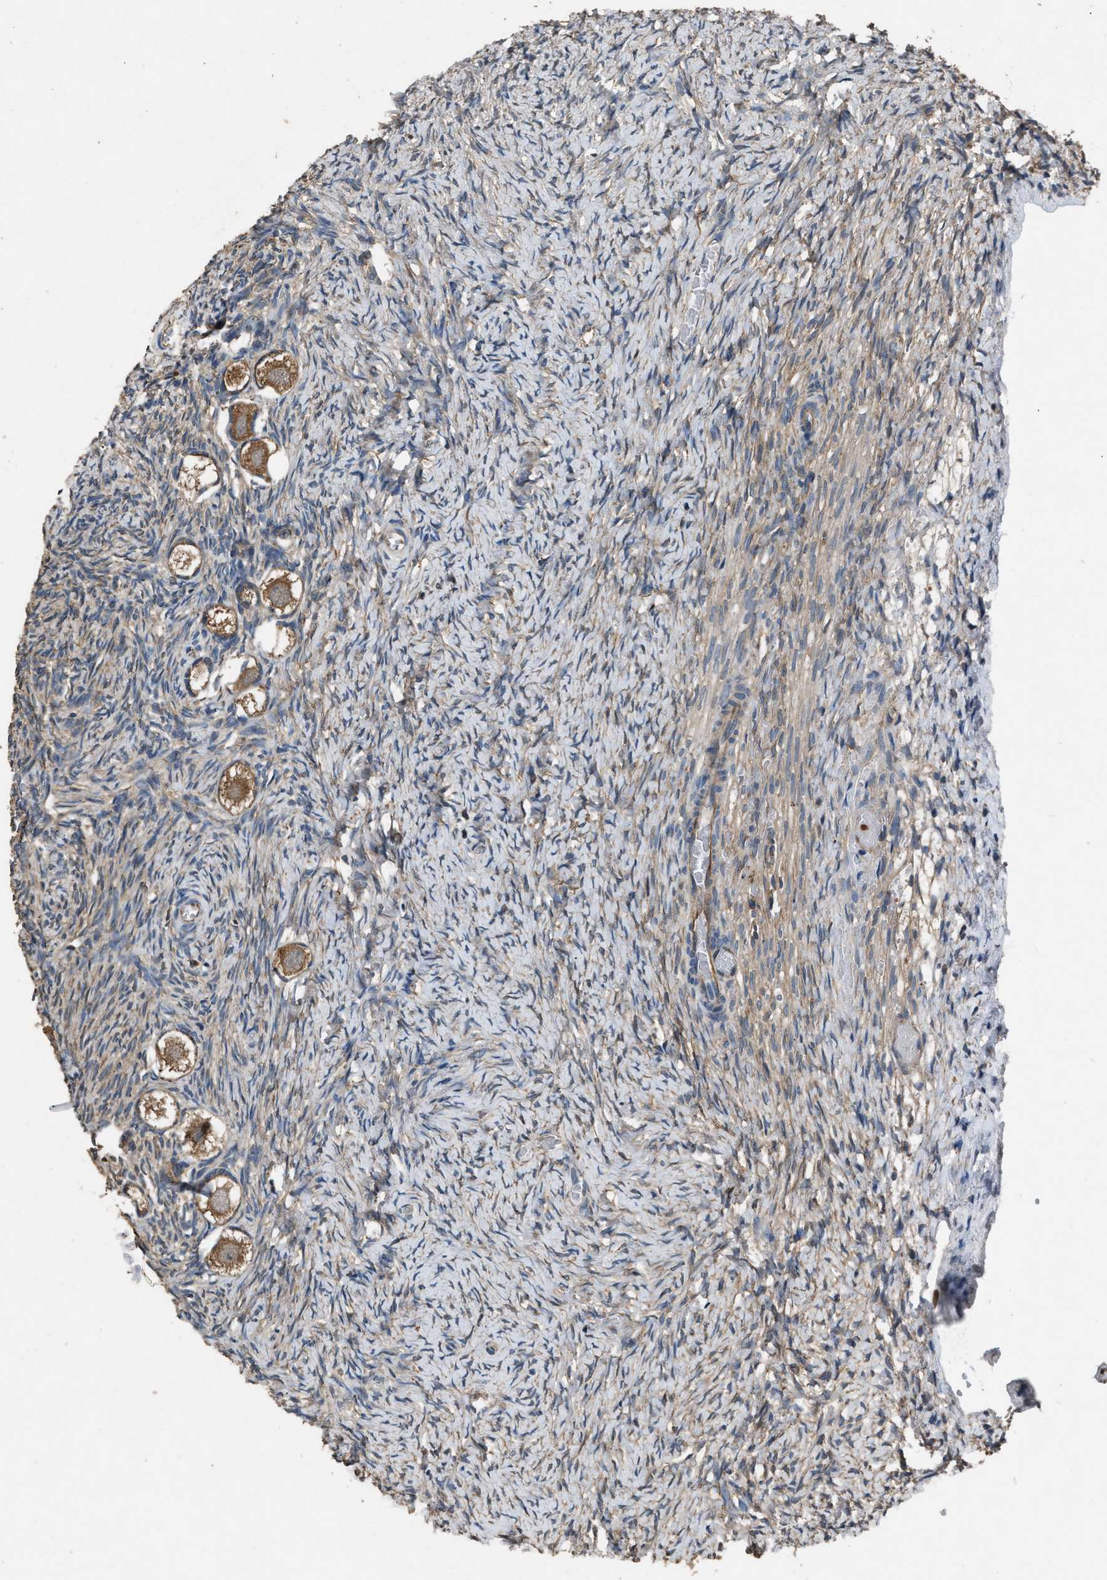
{"staining": {"intensity": "moderate", "quantity": ">75%", "location": "cytoplasmic/membranous"}, "tissue": "ovary", "cell_type": "Follicle cells", "image_type": "normal", "snomed": [{"axis": "morphology", "description": "Normal tissue, NOS"}, {"axis": "topography", "description": "Ovary"}], "caption": "Protein staining demonstrates moderate cytoplasmic/membranous staining in approximately >75% of follicle cells in normal ovary.", "gene": "PPID", "patient": {"sex": "female", "age": 27}}